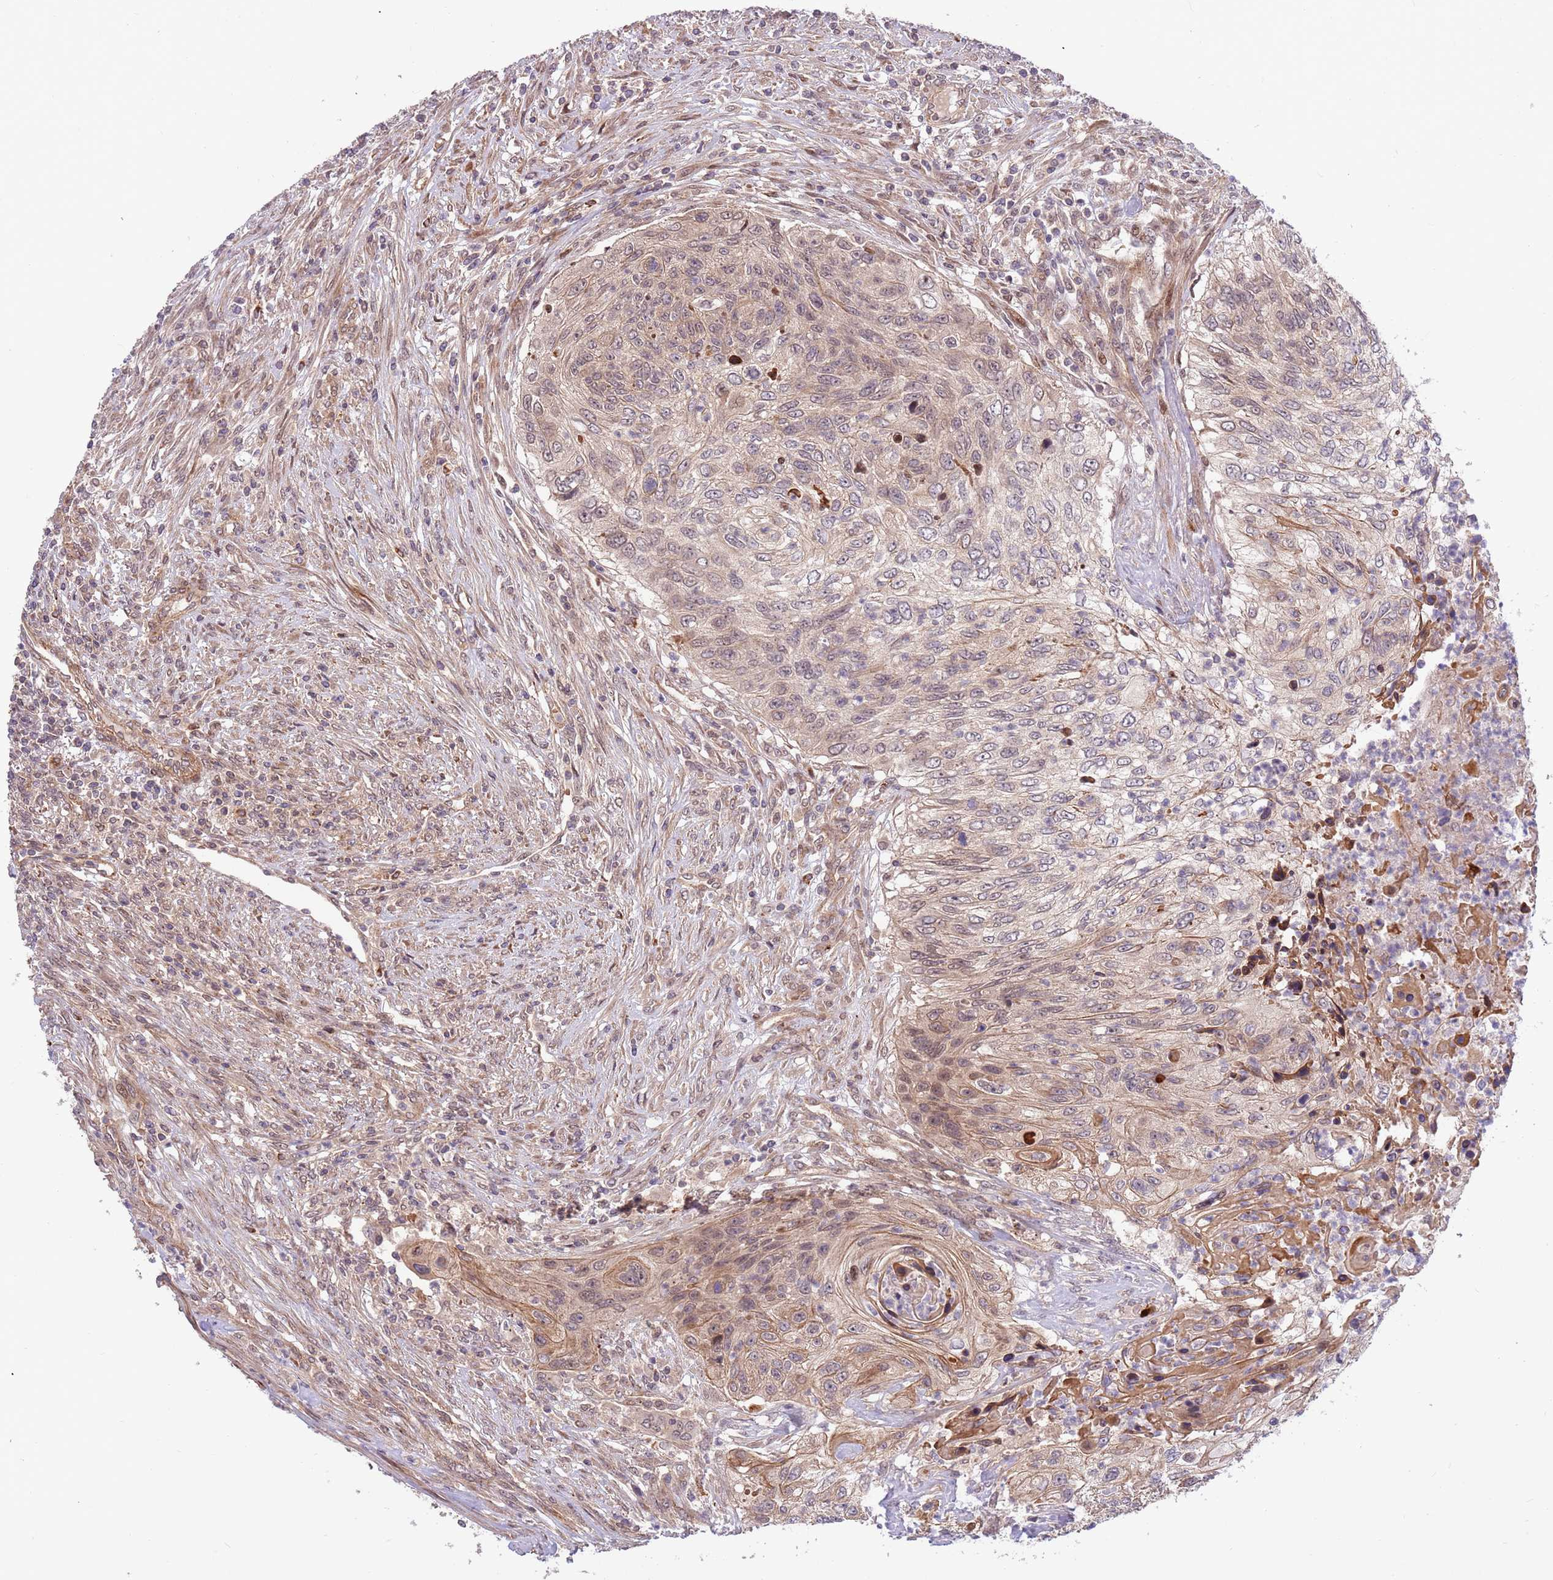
{"staining": {"intensity": "moderate", "quantity": "25%-75%", "location": "cytoplasmic/membranous"}, "tissue": "urothelial cancer", "cell_type": "Tumor cells", "image_type": "cancer", "snomed": [{"axis": "morphology", "description": "Urothelial carcinoma, High grade"}, {"axis": "topography", "description": "Urinary bladder"}], "caption": "A micrograph showing moderate cytoplasmic/membranous expression in about 25%-75% of tumor cells in urothelial carcinoma (high-grade), as visualized by brown immunohistochemical staining.", "gene": "HAUS3", "patient": {"sex": "female", "age": 60}}